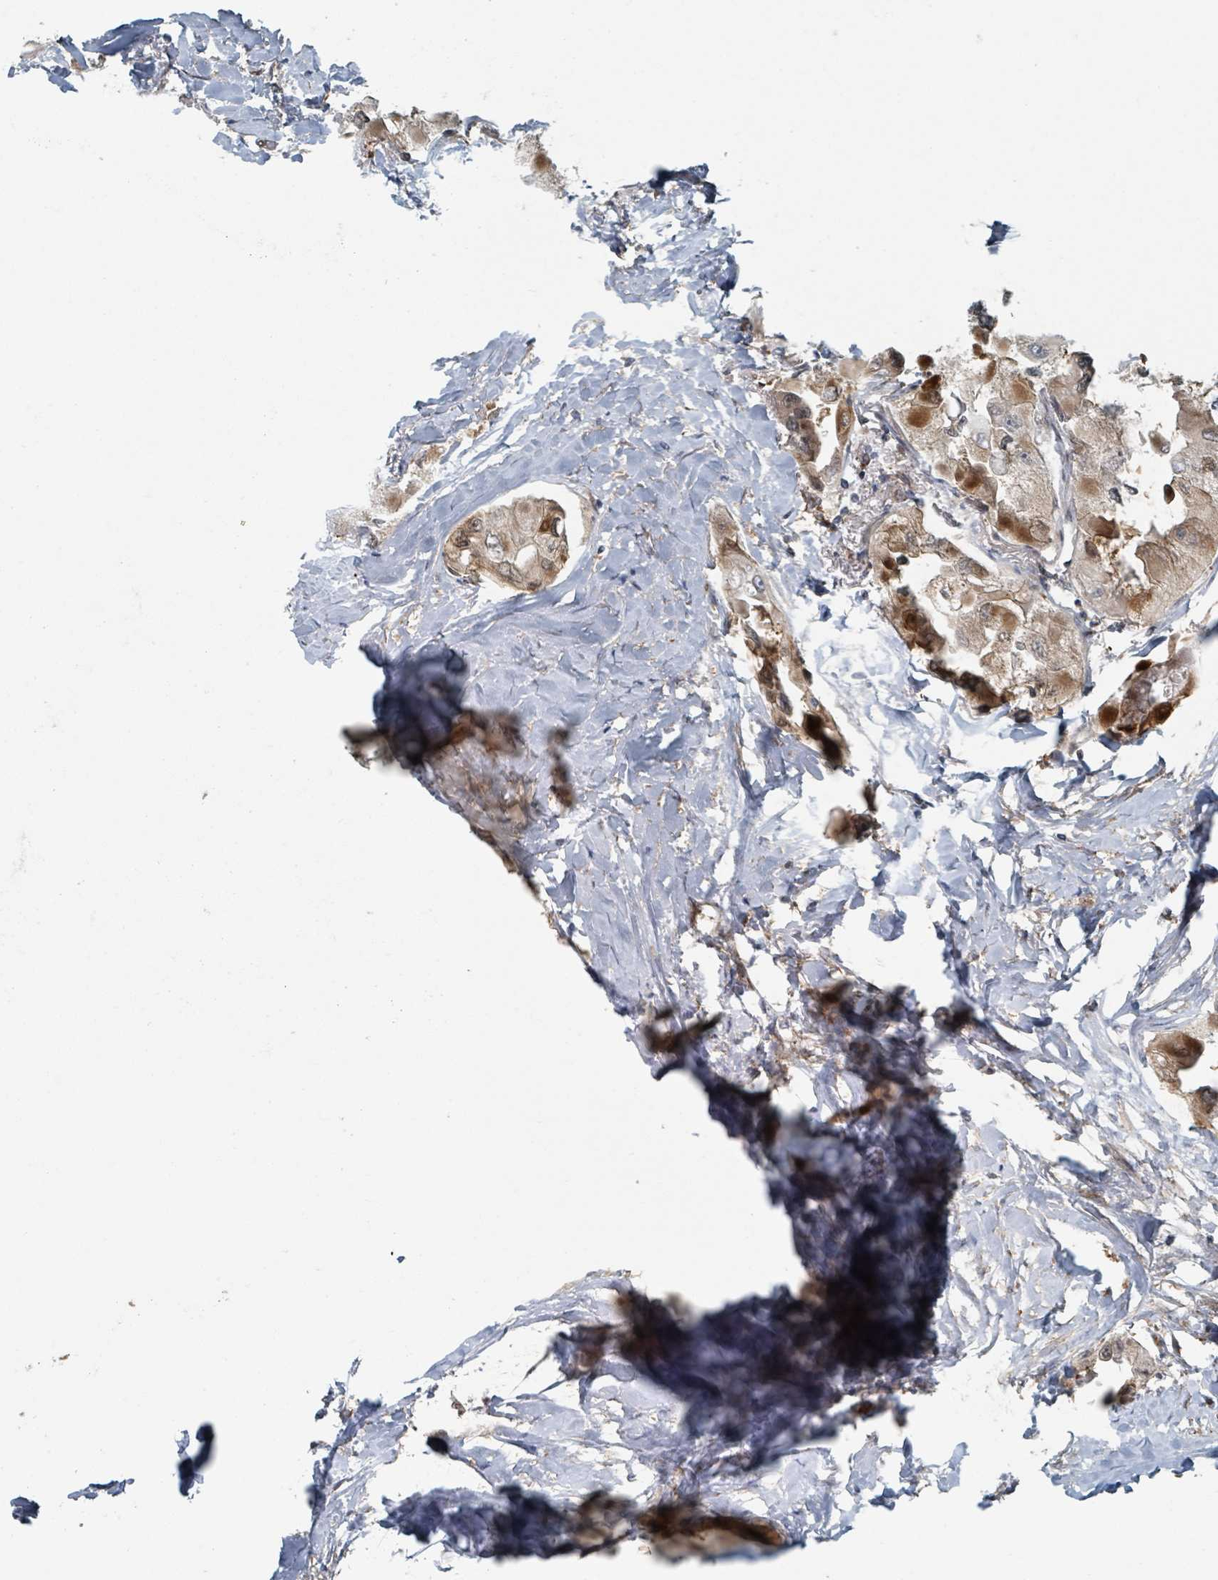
{"staining": {"intensity": "moderate", "quantity": "25%-75%", "location": "cytoplasmic/membranous,nuclear"}, "tissue": "thyroid cancer", "cell_type": "Tumor cells", "image_type": "cancer", "snomed": [{"axis": "morphology", "description": "Normal tissue, NOS"}, {"axis": "morphology", "description": "Papillary adenocarcinoma, NOS"}, {"axis": "topography", "description": "Thyroid gland"}], "caption": "DAB immunohistochemical staining of human thyroid papillary adenocarcinoma reveals moderate cytoplasmic/membranous and nuclear protein staining in about 25%-75% of tumor cells.", "gene": "RHPN2", "patient": {"sex": "female", "age": 59}}